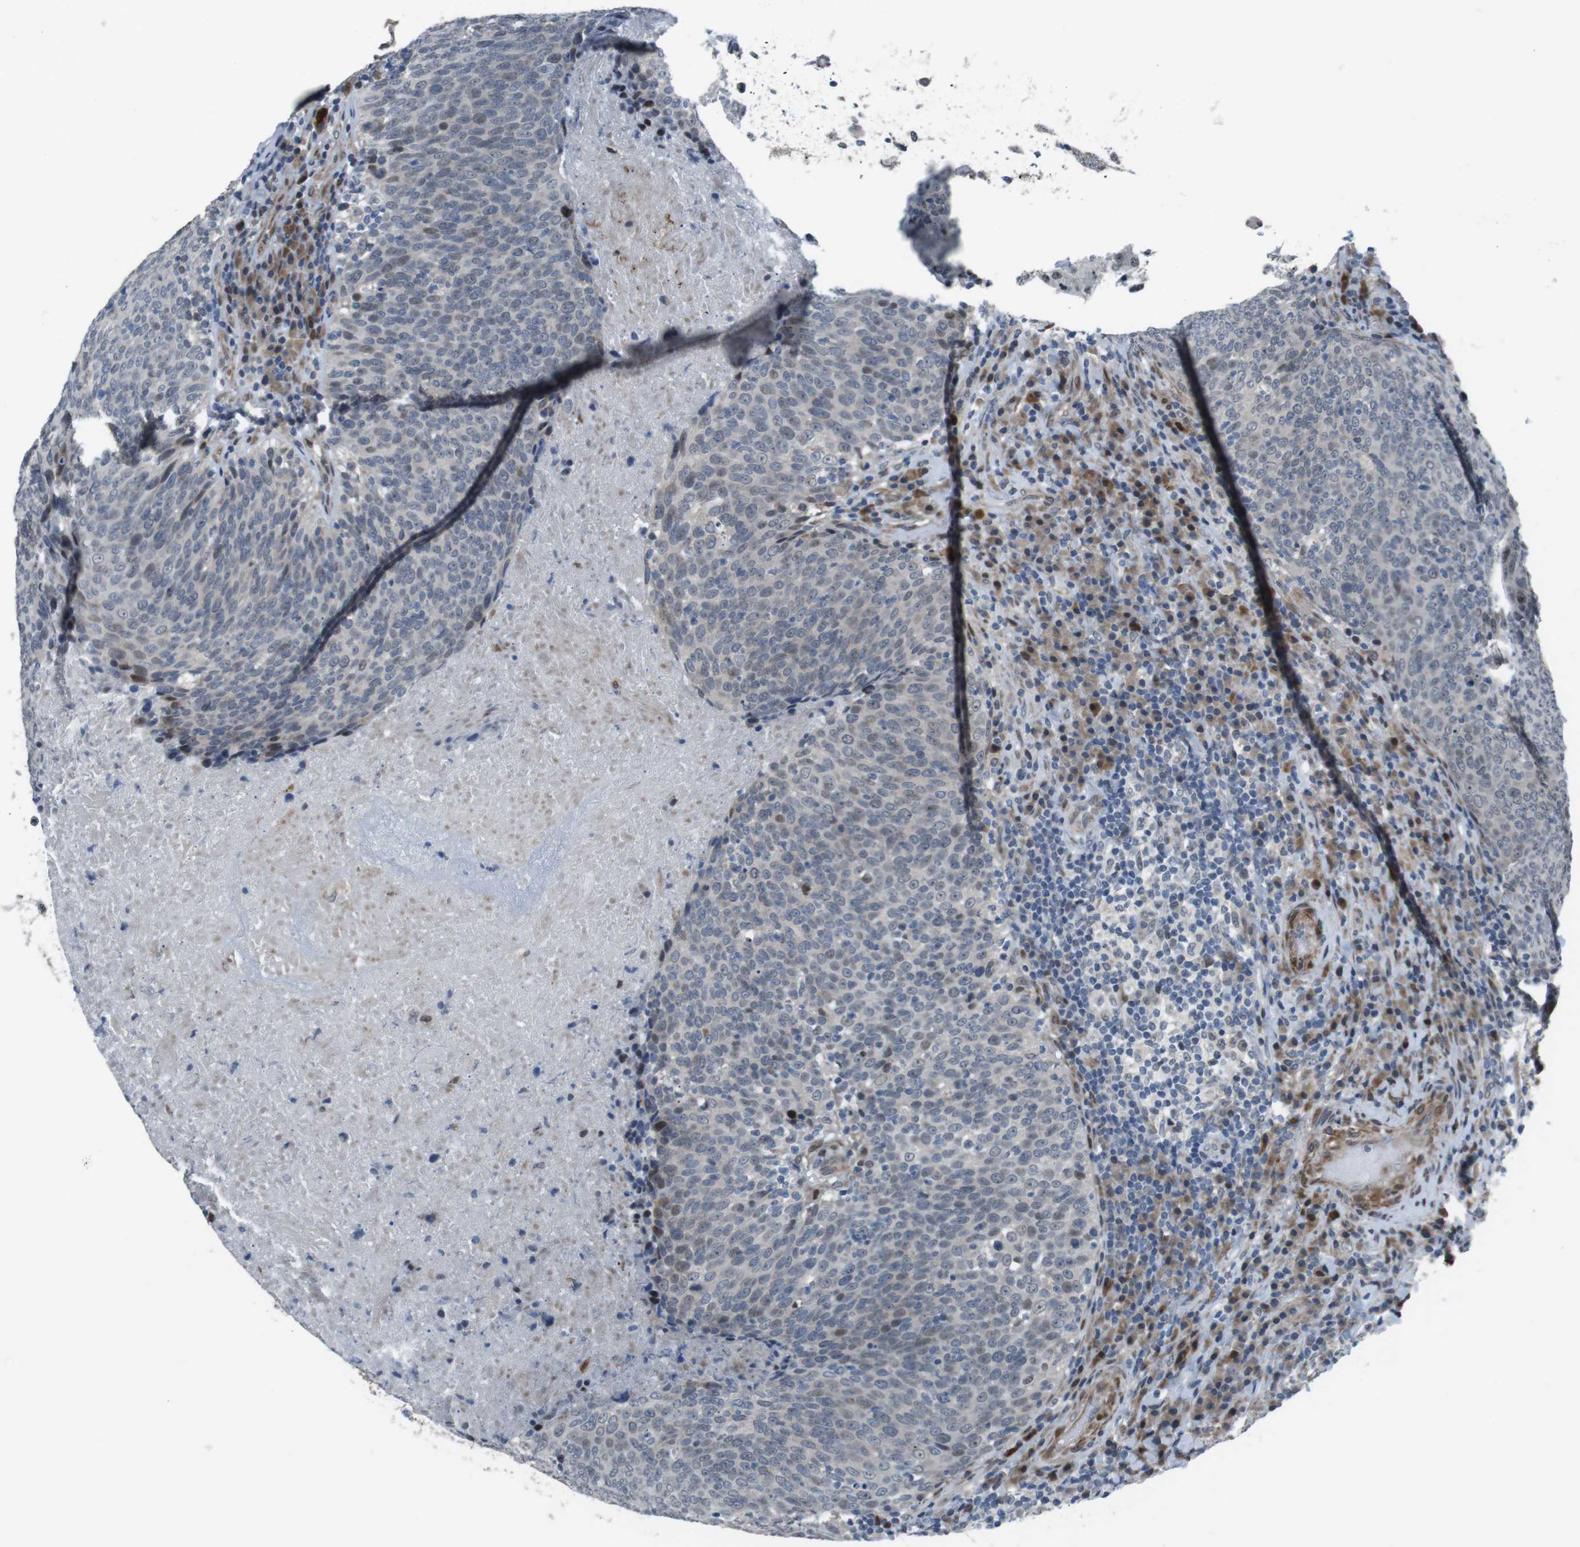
{"staining": {"intensity": "weak", "quantity": "<25%", "location": "cytoplasmic/membranous,nuclear"}, "tissue": "head and neck cancer", "cell_type": "Tumor cells", "image_type": "cancer", "snomed": [{"axis": "morphology", "description": "Squamous cell carcinoma, NOS"}, {"axis": "morphology", "description": "Squamous cell carcinoma, metastatic, NOS"}, {"axis": "topography", "description": "Lymph node"}, {"axis": "topography", "description": "Head-Neck"}], "caption": "A micrograph of human head and neck cancer (squamous cell carcinoma) is negative for staining in tumor cells. (Brightfield microscopy of DAB (3,3'-diaminobenzidine) immunohistochemistry at high magnification).", "gene": "PBRM1", "patient": {"sex": "male", "age": 62}}